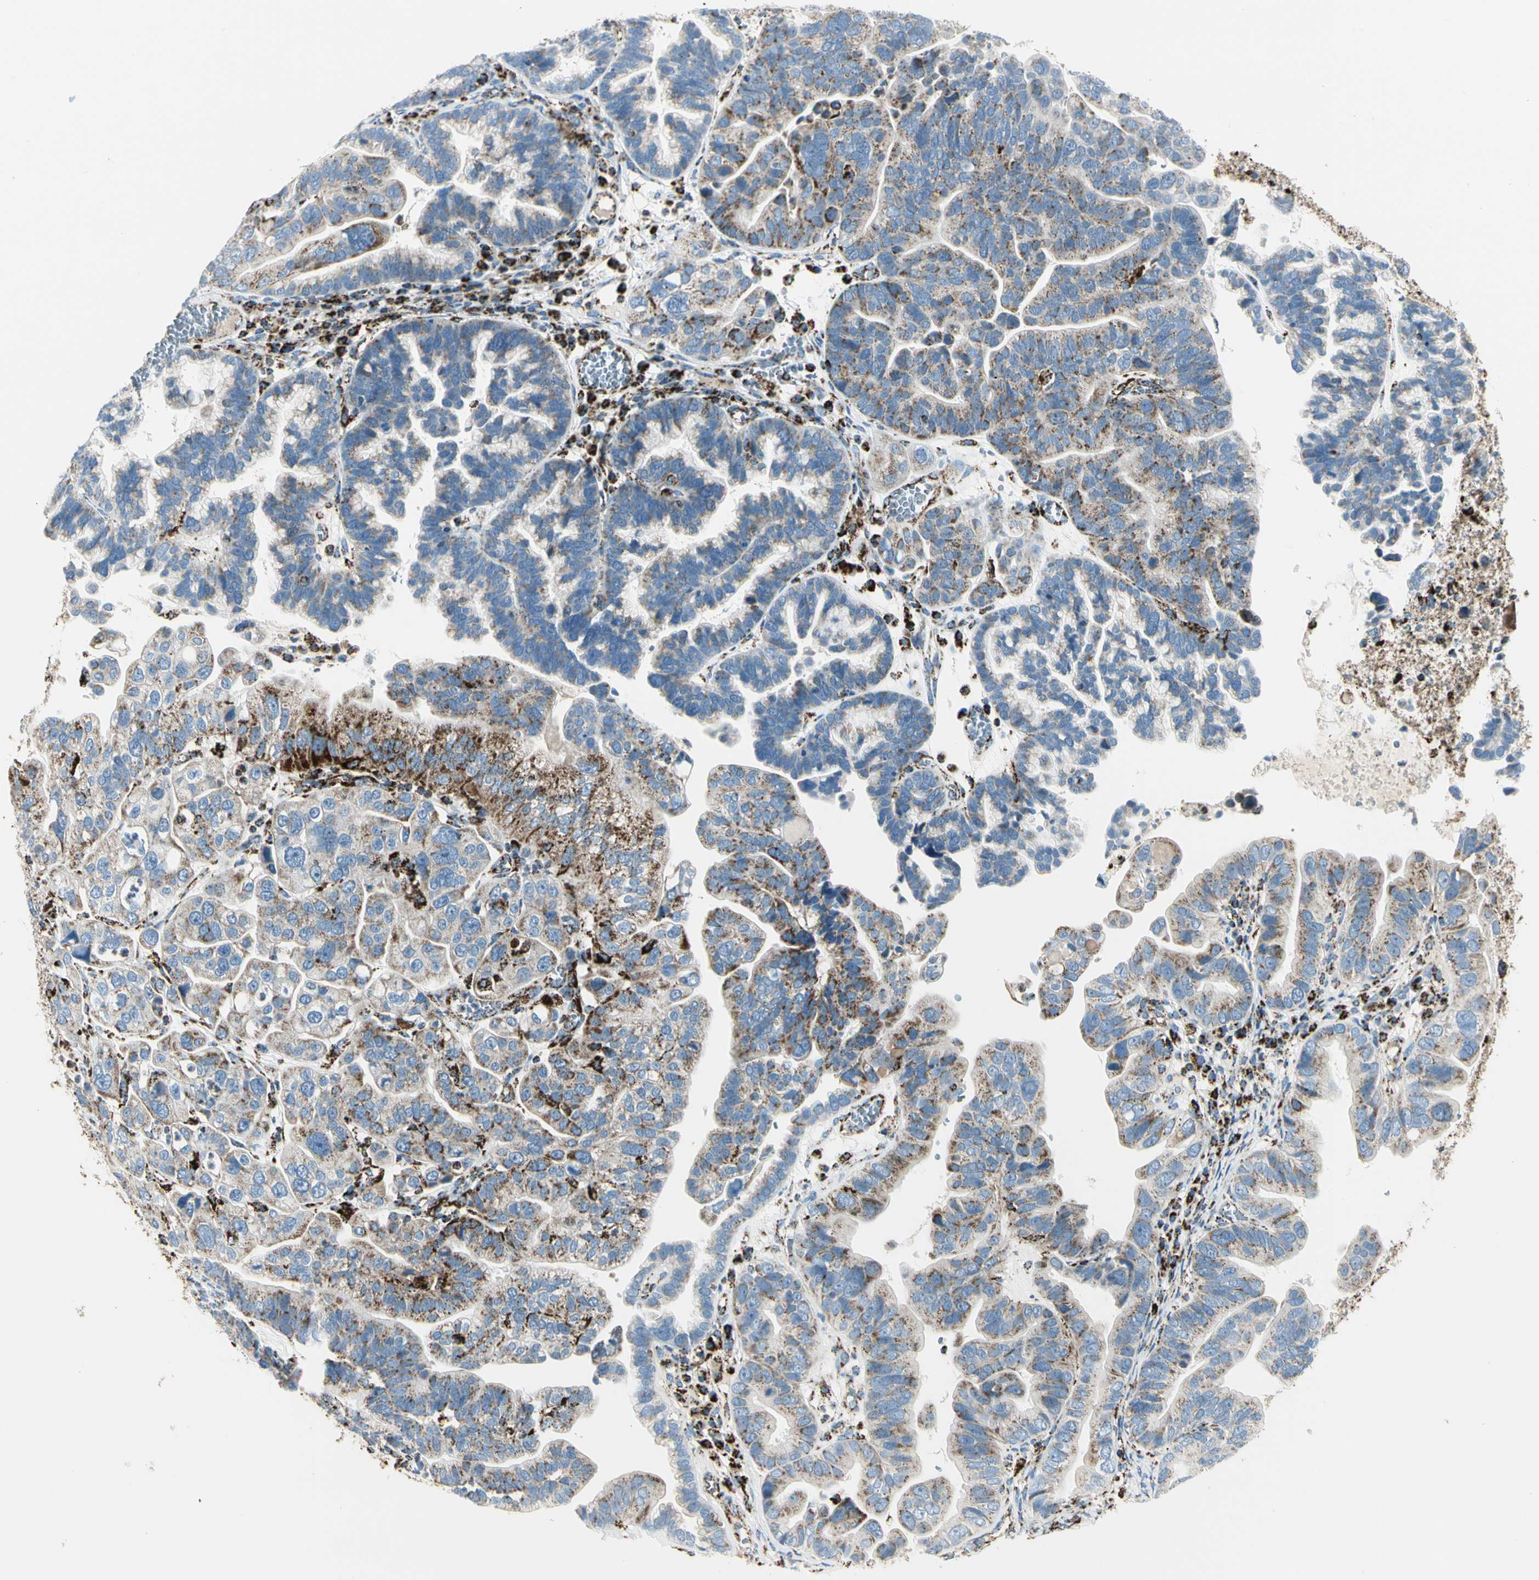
{"staining": {"intensity": "moderate", "quantity": "<25%", "location": "cytoplasmic/membranous"}, "tissue": "ovarian cancer", "cell_type": "Tumor cells", "image_type": "cancer", "snomed": [{"axis": "morphology", "description": "Cystadenocarcinoma, serous, NOS"}, {"axis": "topography", "description": "Ovary"}], "caption": "IHC photomicrograph of human ovarian cancer (serous cystadenocarcinoma) stained for a protein (brown), which shows low levels of moderate cytoplasmic/membranous expression in approximately <25% of tumor cells.", "gene": "ME2", "patient": {"sex": "female", "age": 56}}